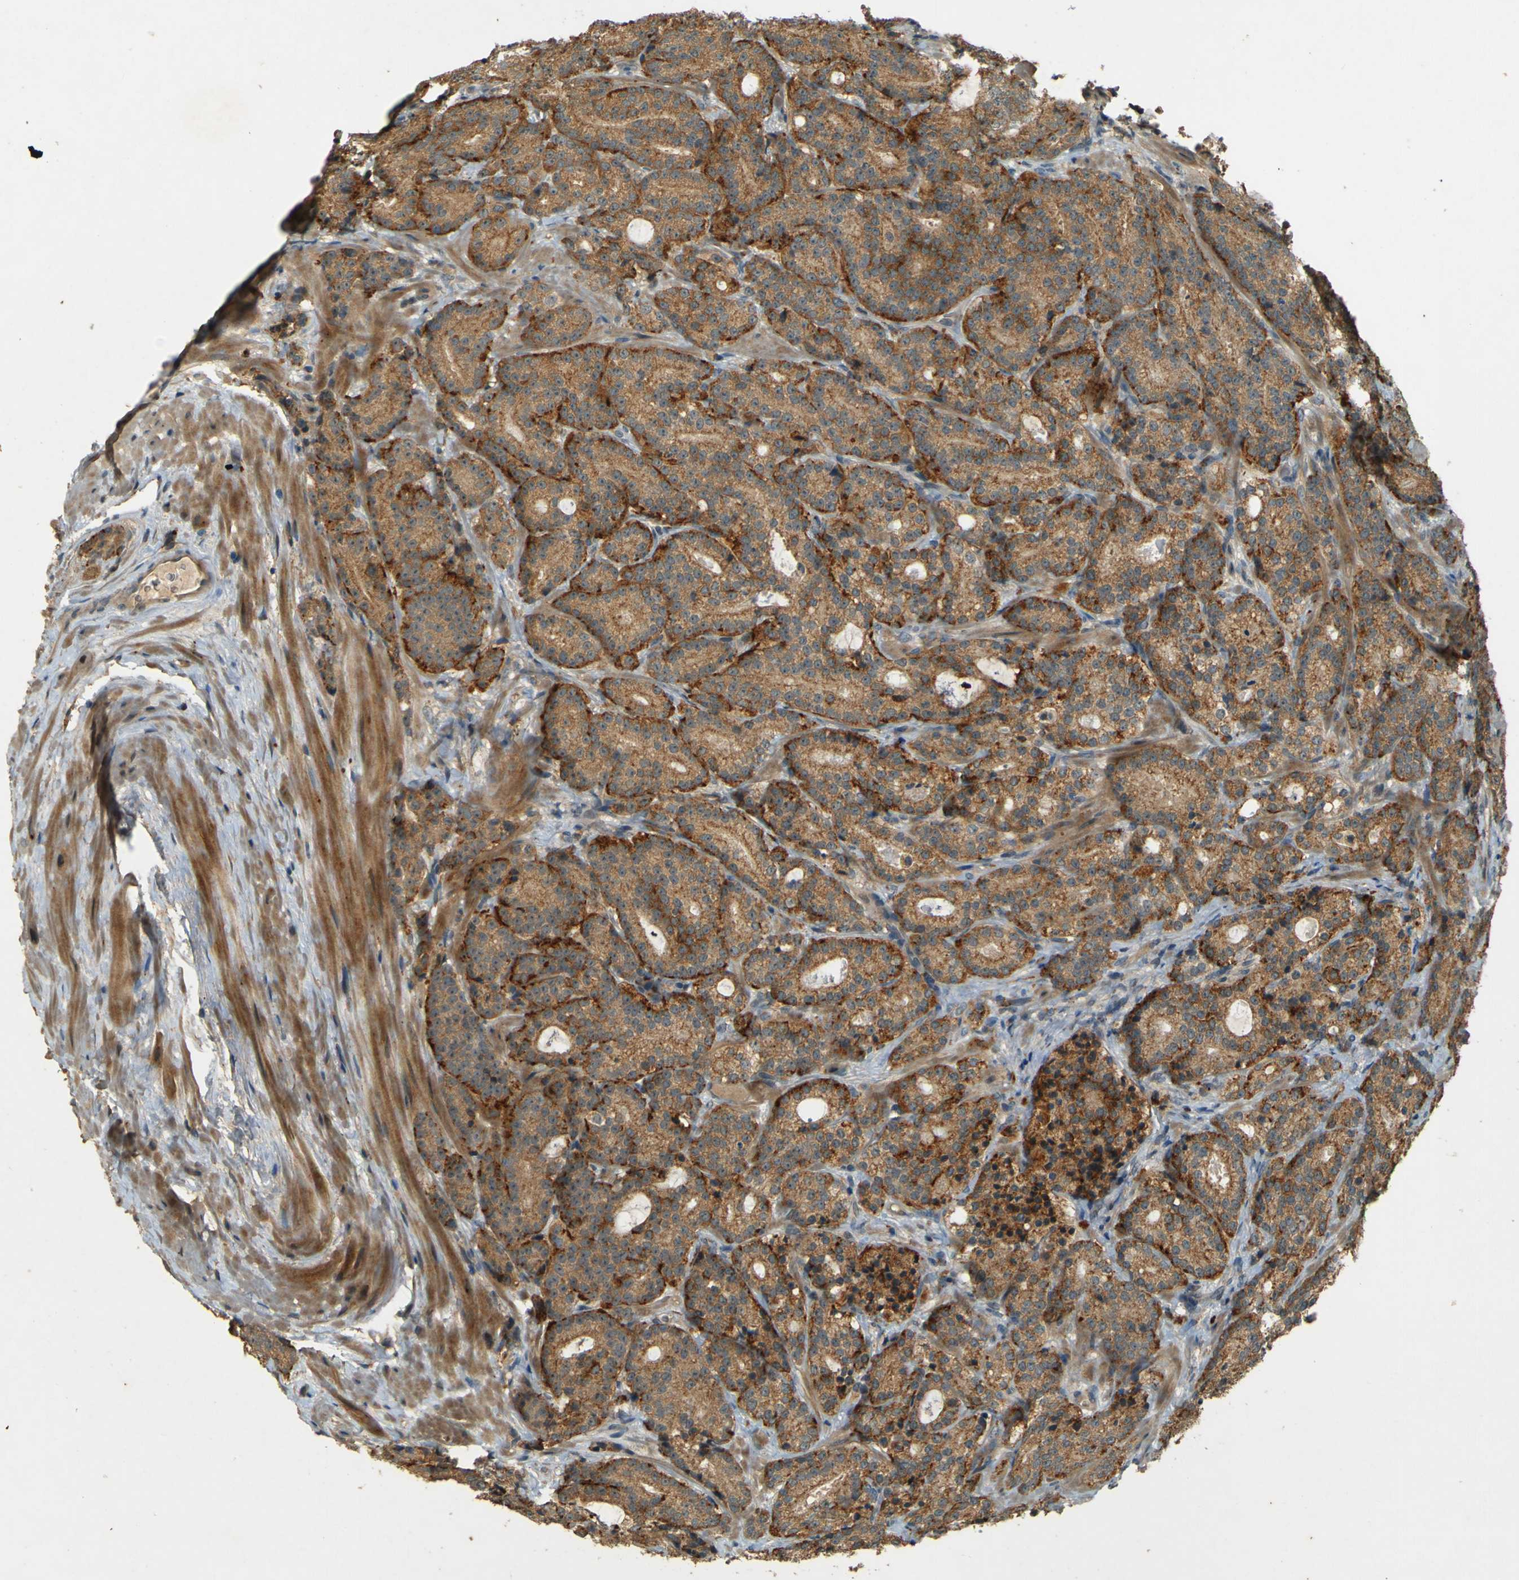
{"staining": {"intensity": "moderate", "quantity": ">75%", "location": "cytoplasmic/membranous"}, "tissue": "prostate cancer", "cell_type": "Tumor cells", "image_type": "cancer", "snomed": [{"axis": "morphology", "description": "Adenocarcinoma, High grade"}, {"axis": "topography", "description": "Prostate"}], "caption": "Protein expression analysis of human prostate cancer reveals moderate cytoplasmic/membranous staining in approximately >75% of tumor cells. (DAB (3,3'-diaminobenzidine) = brown stain, brightfield microscopy at high magnification).", "gene": "MPDZ", "patient": {"sex": "male", "age": 61}}